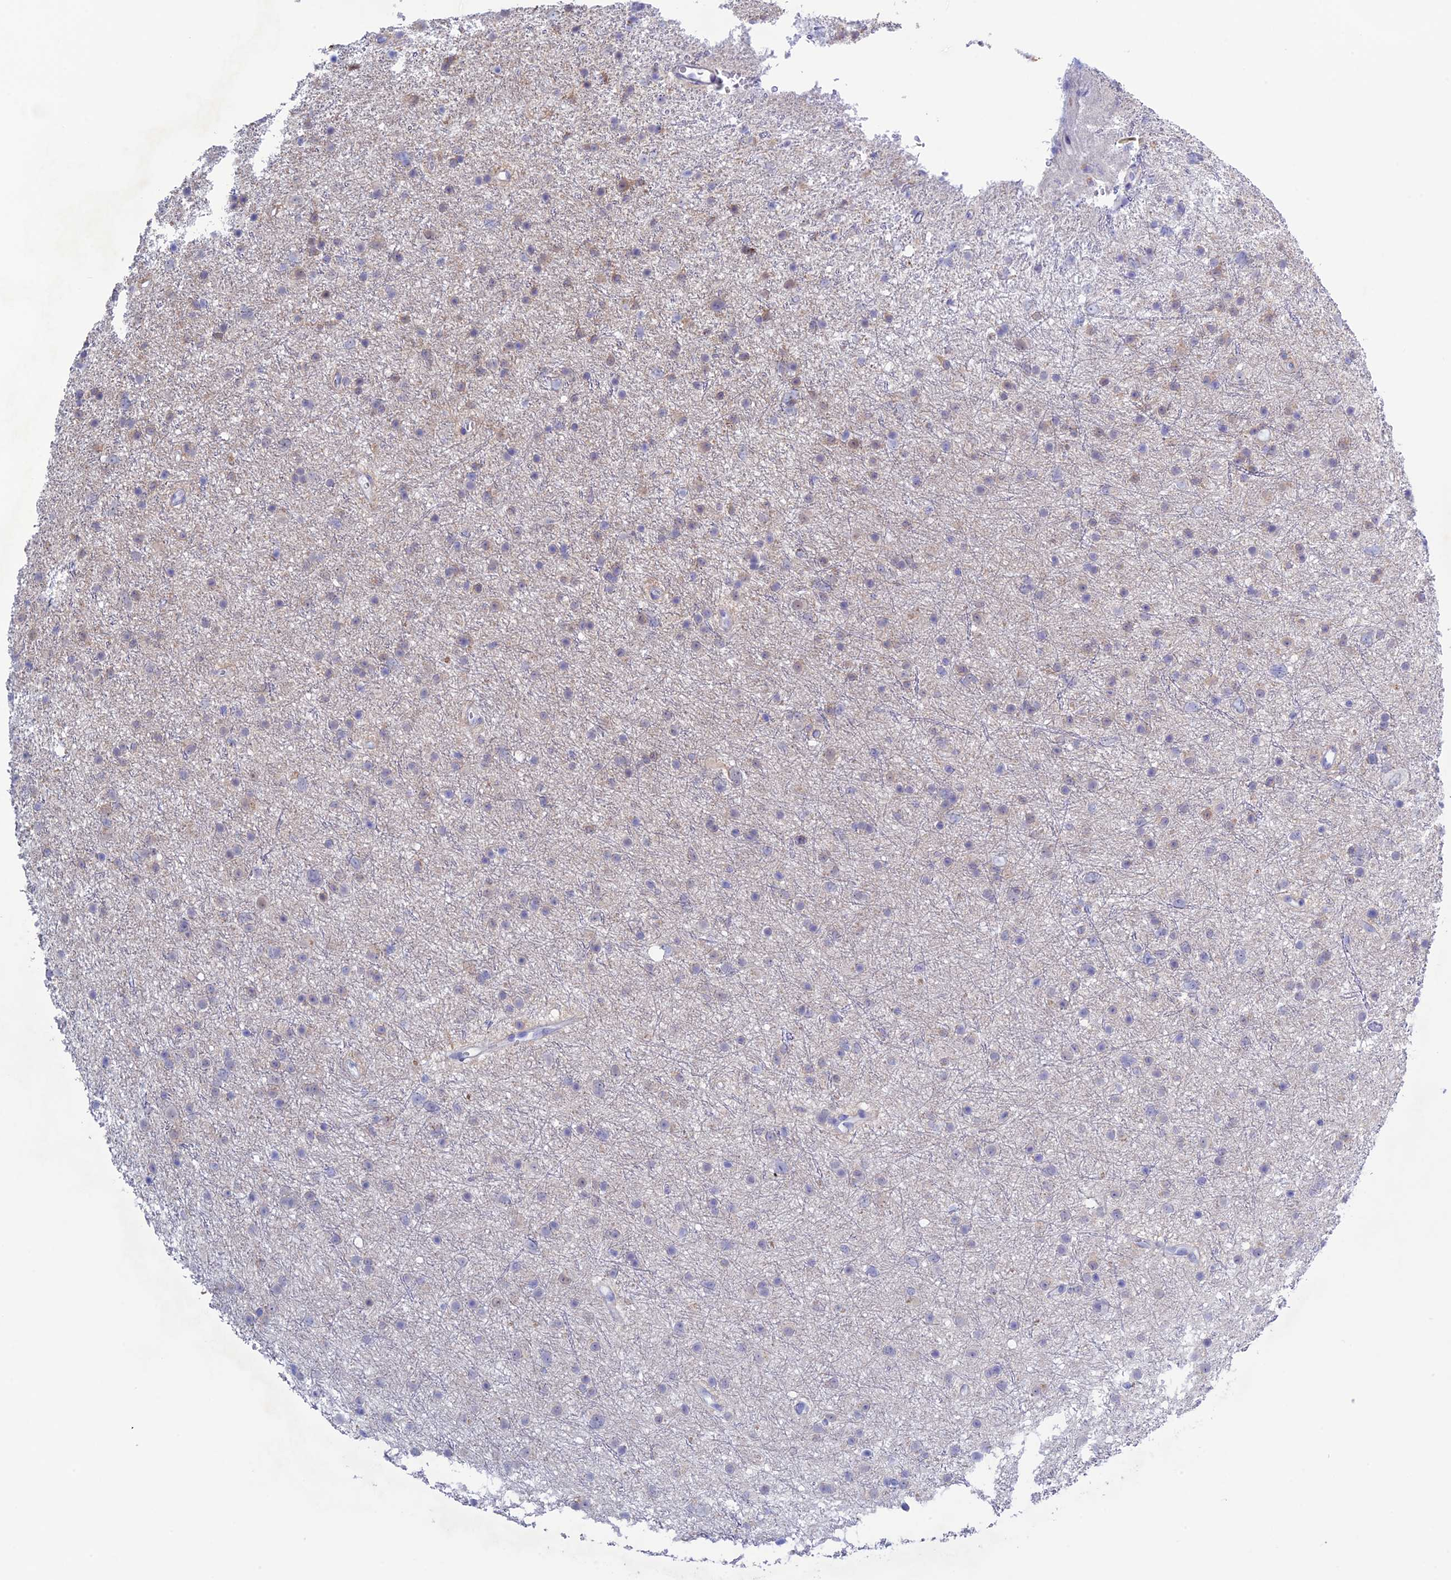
{"staining": {"intensity": "negative", "quantity": "none", "location": "none"}, "tissue": "glioma", "cell_type": "Tumor cells", "image_type": "cancer", "snomed": [{"axis": "morphology", "description": "Glioma, malignant, Low grade"}, {"axis": "topography", "description": "Cerebral cortex"}], "caption": "A photomicrograph of human glioma is negative for staining in tumor cells.", "gene": "LHFPL2", "patient": {"sex": "female", "age": 39}}